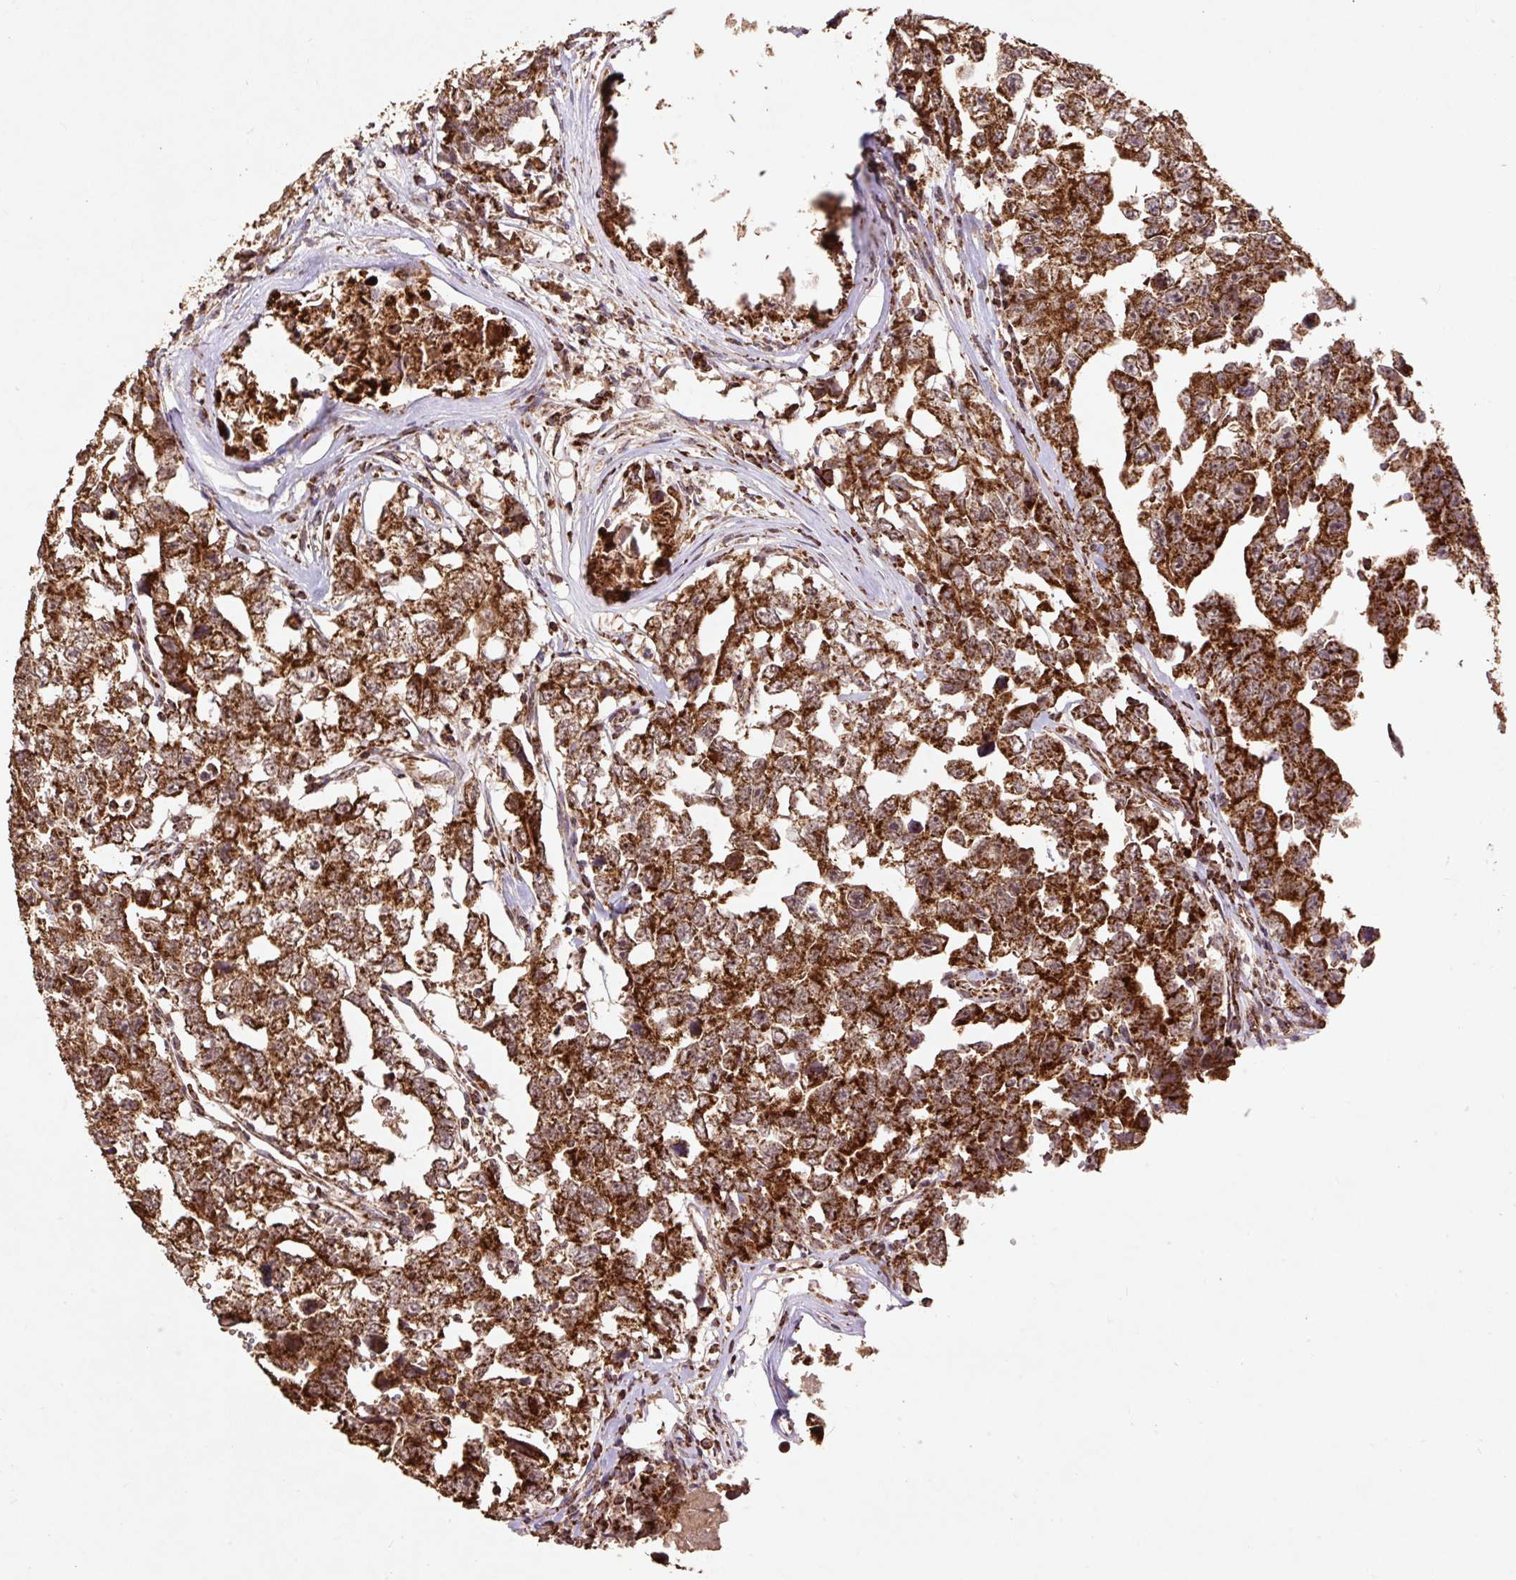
{"staining": {"intensity": "strong", "quantity": ">75%", "location": "cytoplasmic/membranous"}, "tissue": "testis cancer", "cell_type": "Tumor cells", "image_type": "cancer", "snomed": [{"axis": "morphology", "description": "Carcinoma, Embryonal, NOS"}, {"axis": "topography", "description": "Testis"}], "caption": "A photomicrograph of embryonal carcinoma (testis) stained for a protein shows strong cytoplasmic/membranous brown staining in tumor cells.", "gene": "ATP5F1A", "patient": {"sex": "male", "age": 22}}